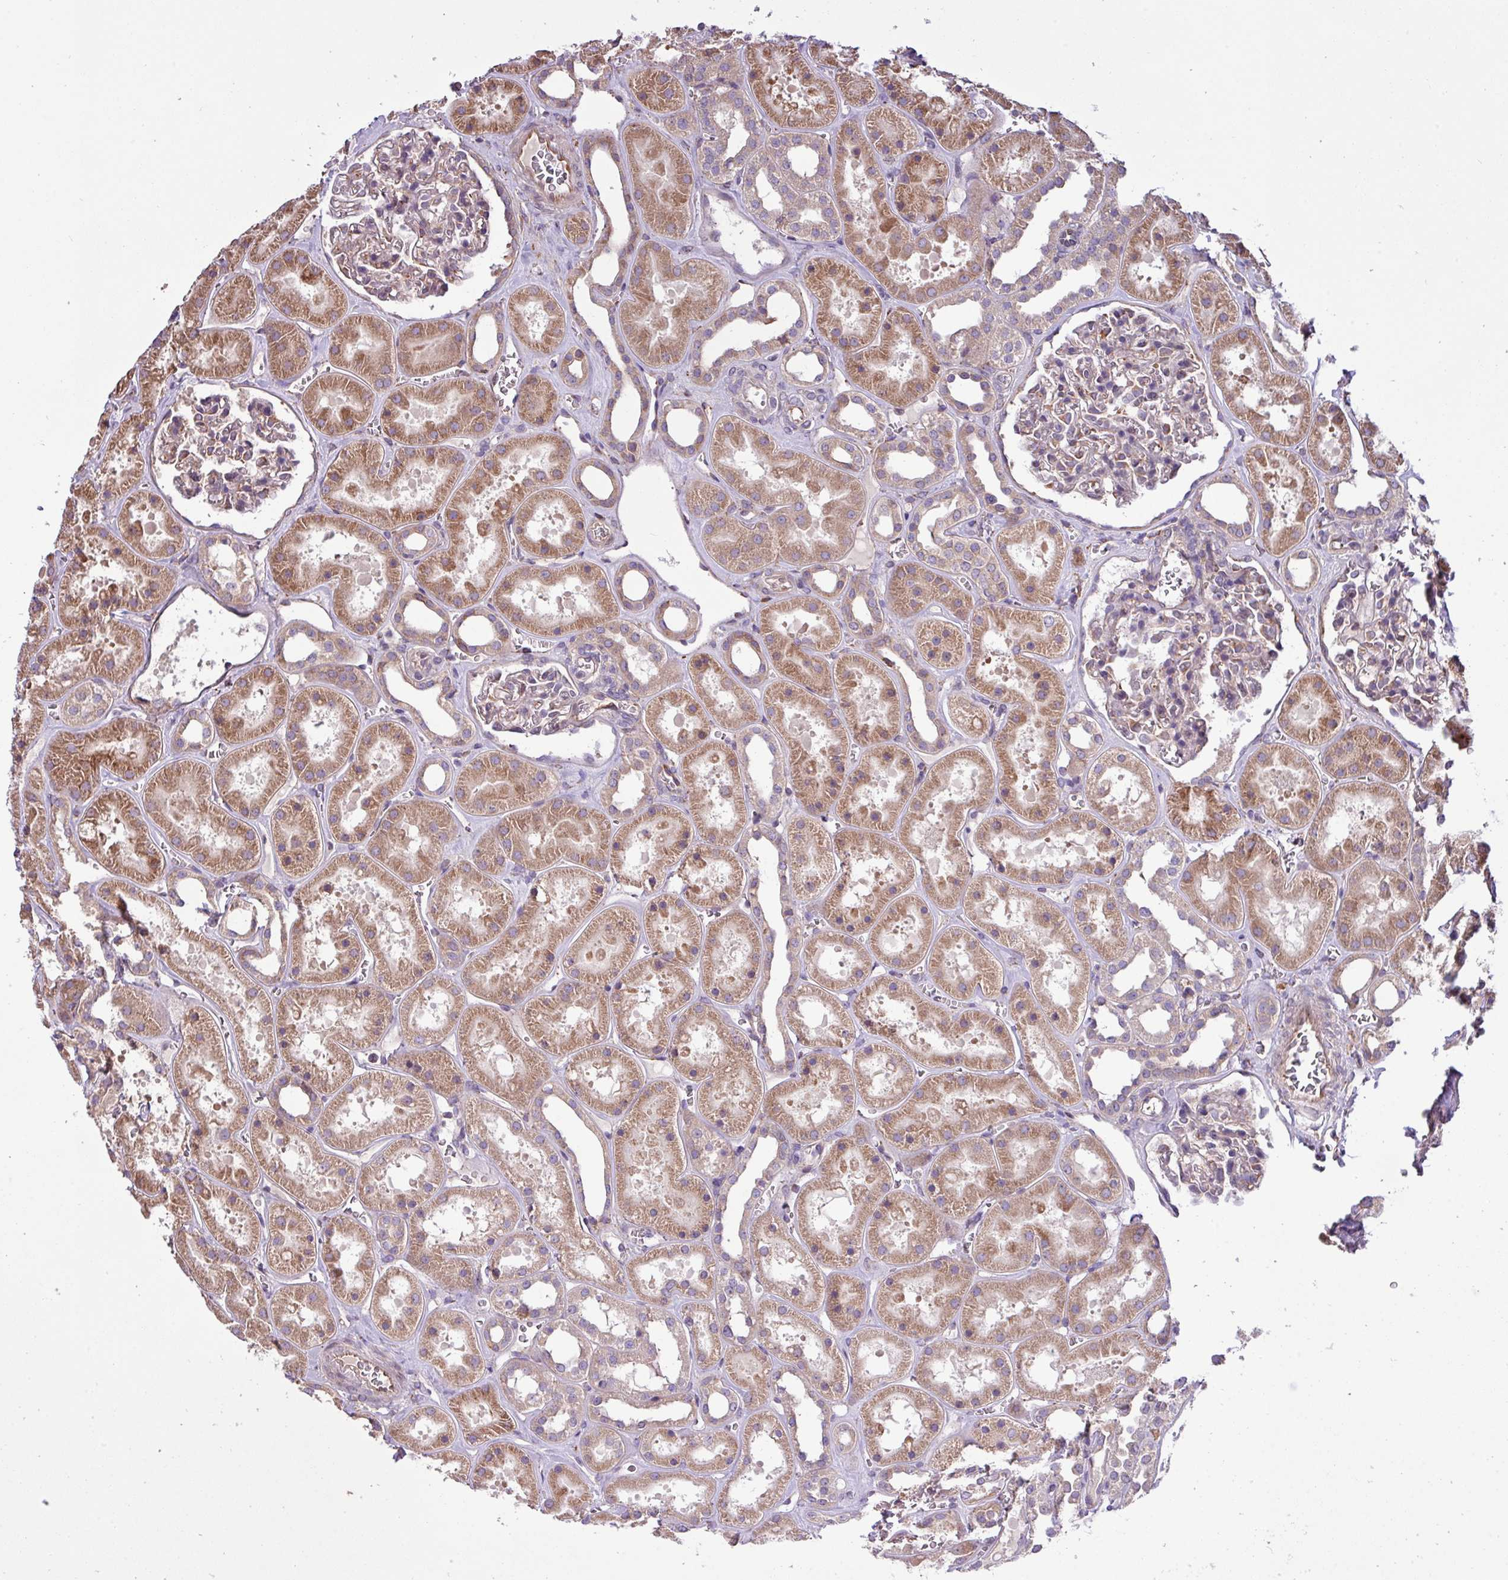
{"staining": {"intensity": "moderate", "quantity": "<25%", "location": "cytoplasmic/membranous"}, "tissue": "kidney", "cell_type": "Cells in glomeruli", "image_type": "normal", "snomed": [{"axis": "morphology", "description": "Normal tissue, NOS"}, {"axis": "topography", "description": "Kidney"}], "caption": "Protein expression analysis of benign human kidney reveals moderate cytoplasmic/membranous staining in about <25% of cells in glomeruli.", "gene": "MEGF6", "patient": {"sex": "female", "age": 41}}